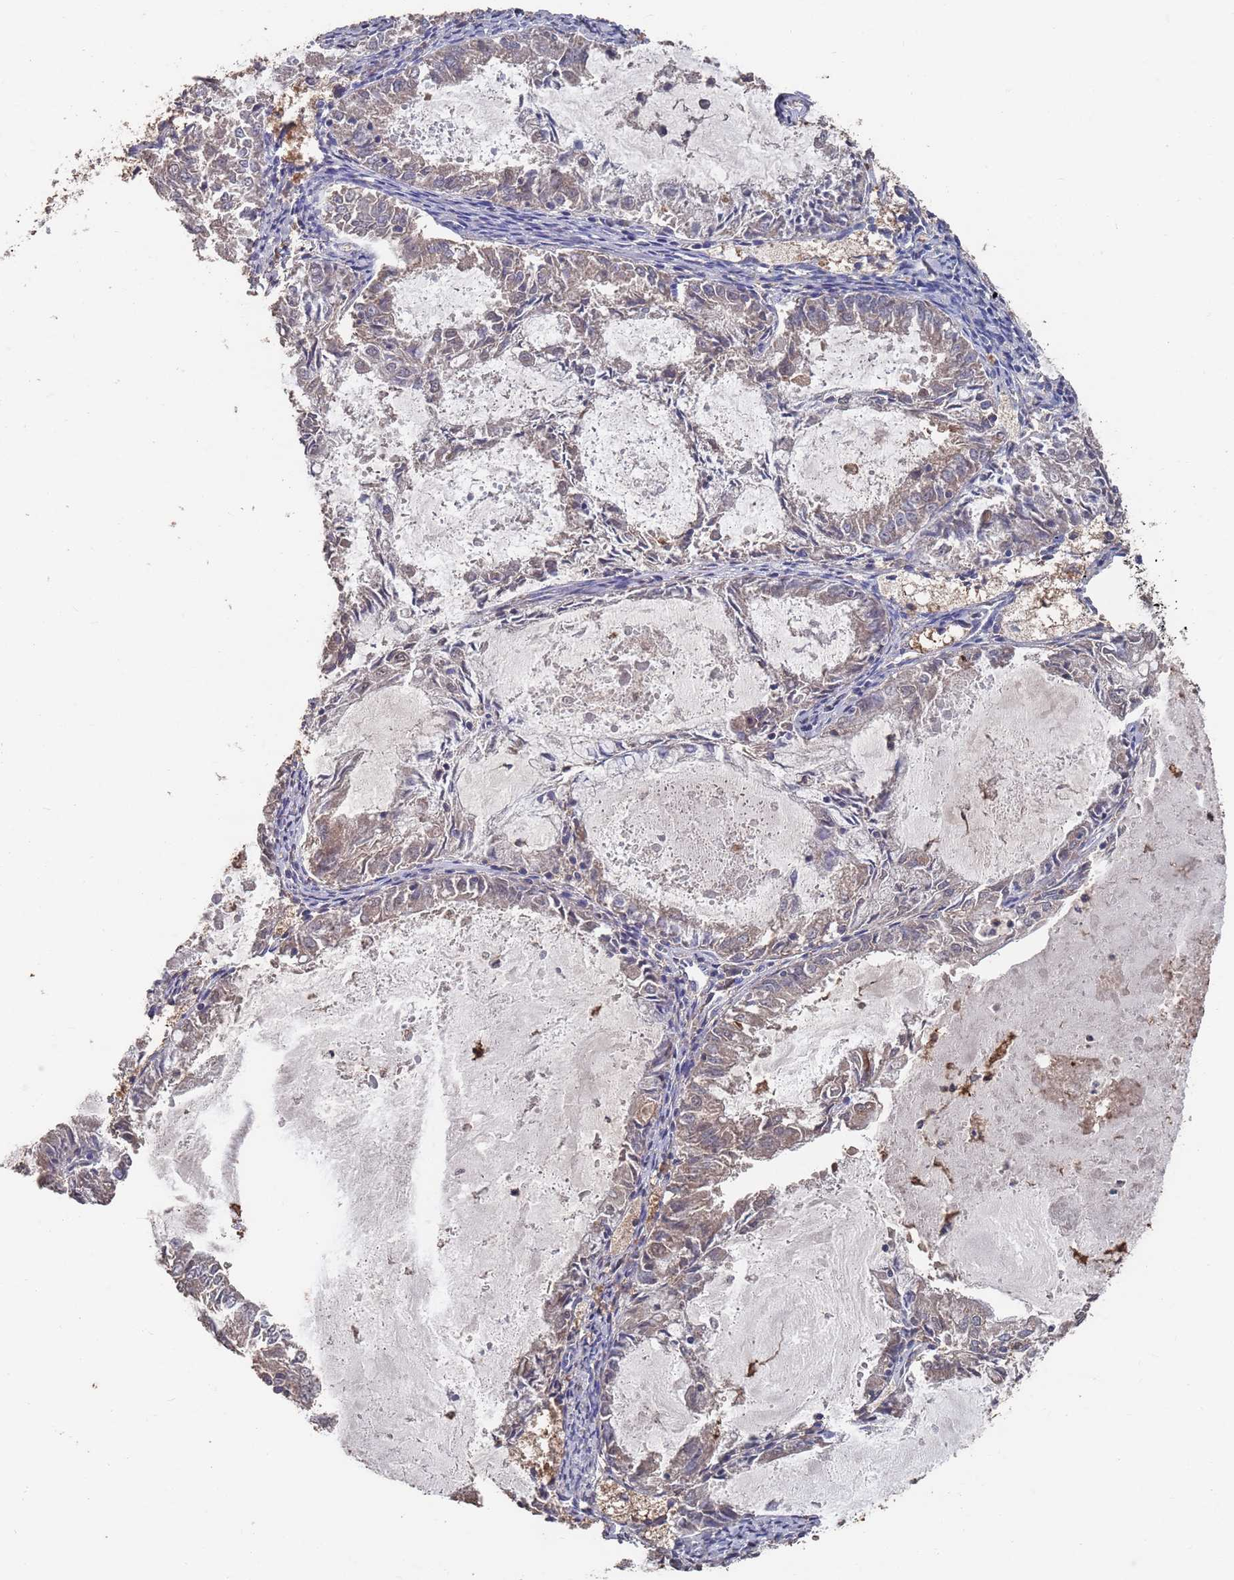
{"staining": {"intensity": "moderate", "quantity": "<25%", "location": "cytoplasmic/membranous"}, "tissue": "endometrial cancer", "cell_type": "Tumor cells", "image_type": "cancer", "snomed": [{"axis": "morphology", "description": "Adenocarcinoma, NOS"}, {"axis": "topography", "description": "Endometrium"}], "caption": "Immunohistochemical staining of adenocarcinoma (endometrial) demonstrates low levels of moderate cytoplasmic/membranous protein staining in about <25% of tumor cells. Nuclei are stained in blue.", "gene": "BTBD18", "patient": {"sex": "female", "age": 57}}